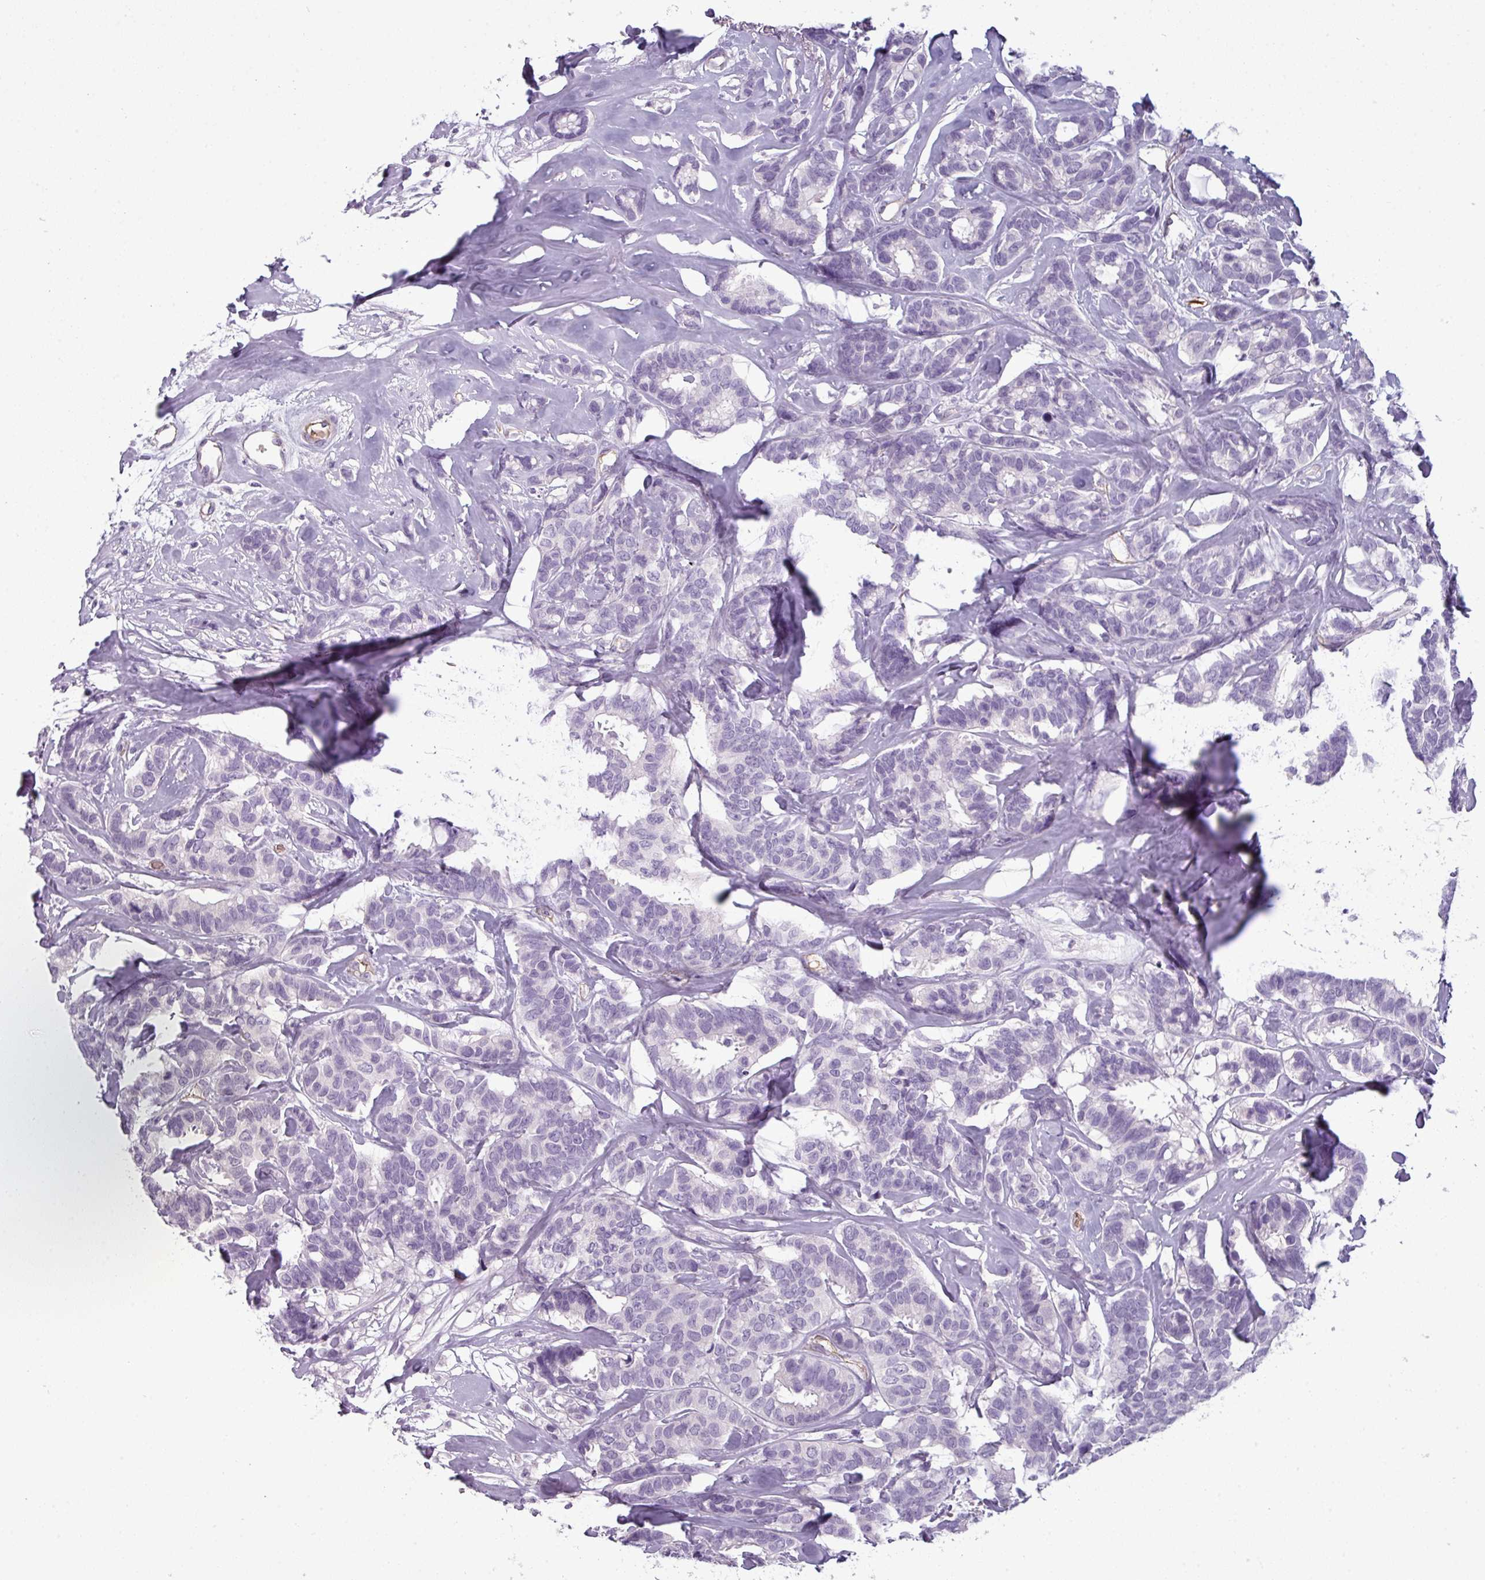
{"staining": {"intensity": "negative", "quantity": "none", "location": "none"}, "tissue": "breast cancer", "cell_type": "Tumor cells", "image_type": "cancer", "snomed": [{"axis": "morphology", "description": "Duct carcinoma"}, {"axis": "topography", "description": "Breast"}], "caption": "This is an IHC micrograph of human infiltrating ductal carcinoma (breast). There is no staining in tumor cells.", "gene": "AREL1", "patient": {"sex": "female", "age": 87}}